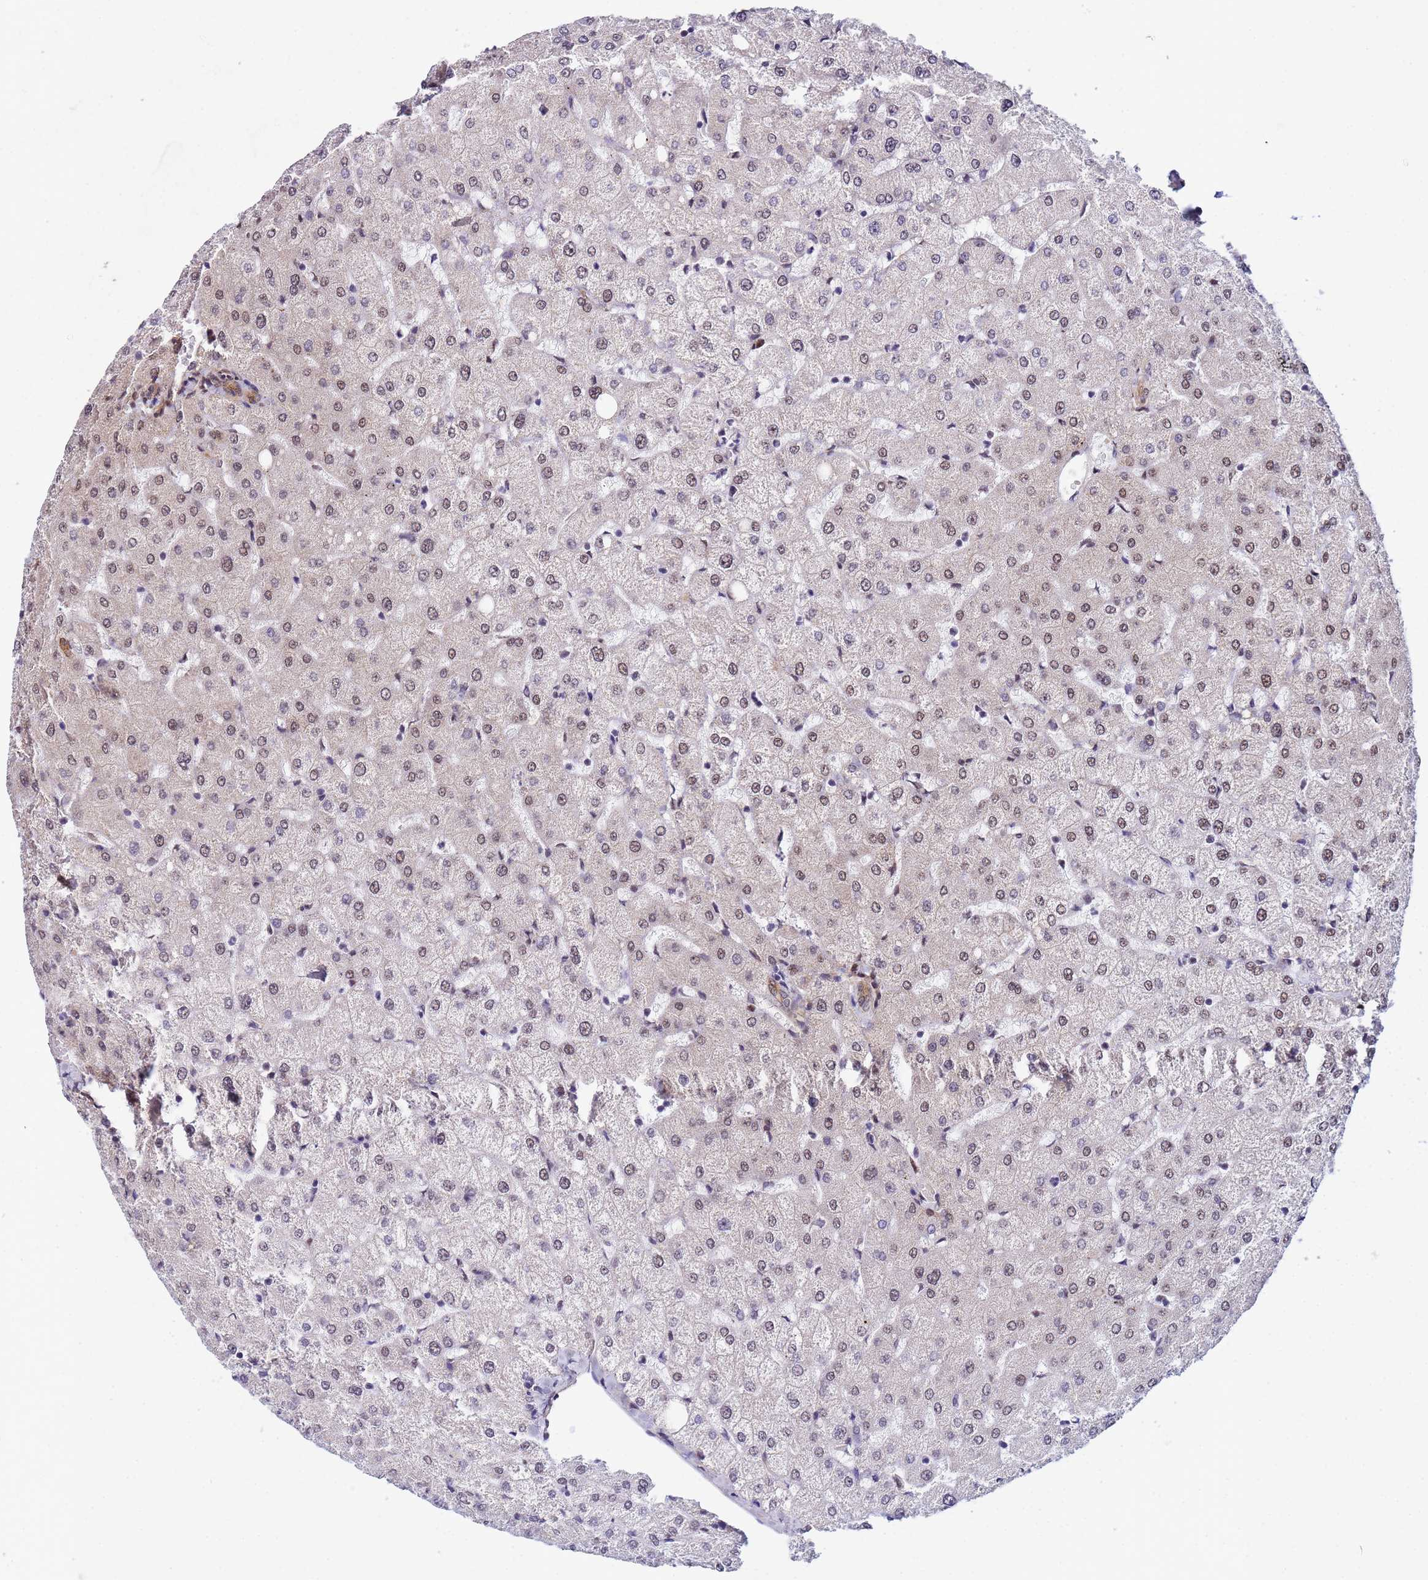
{"staining": {"intensity": "weak", "quantity": "25%-75%", "location": "cytoplasmic/membranous"}, "tissue": "liver", "cell_type": "Cholangiocytes", "image_type": "normal", "snomed": [{"axis": "morphology", "description": "Normal tissue, NOS"}, {"axis": "topography", "description": "Liver"}], "caption": "Immunohistochemistry (IHC) of normal liver shows low levels of weak cytoplasmic/membranous positivity in approximately 25%-75% of cholangiocytes.", "gene": "TRIP6", "patient": {"sex": "female", "age": 54}}